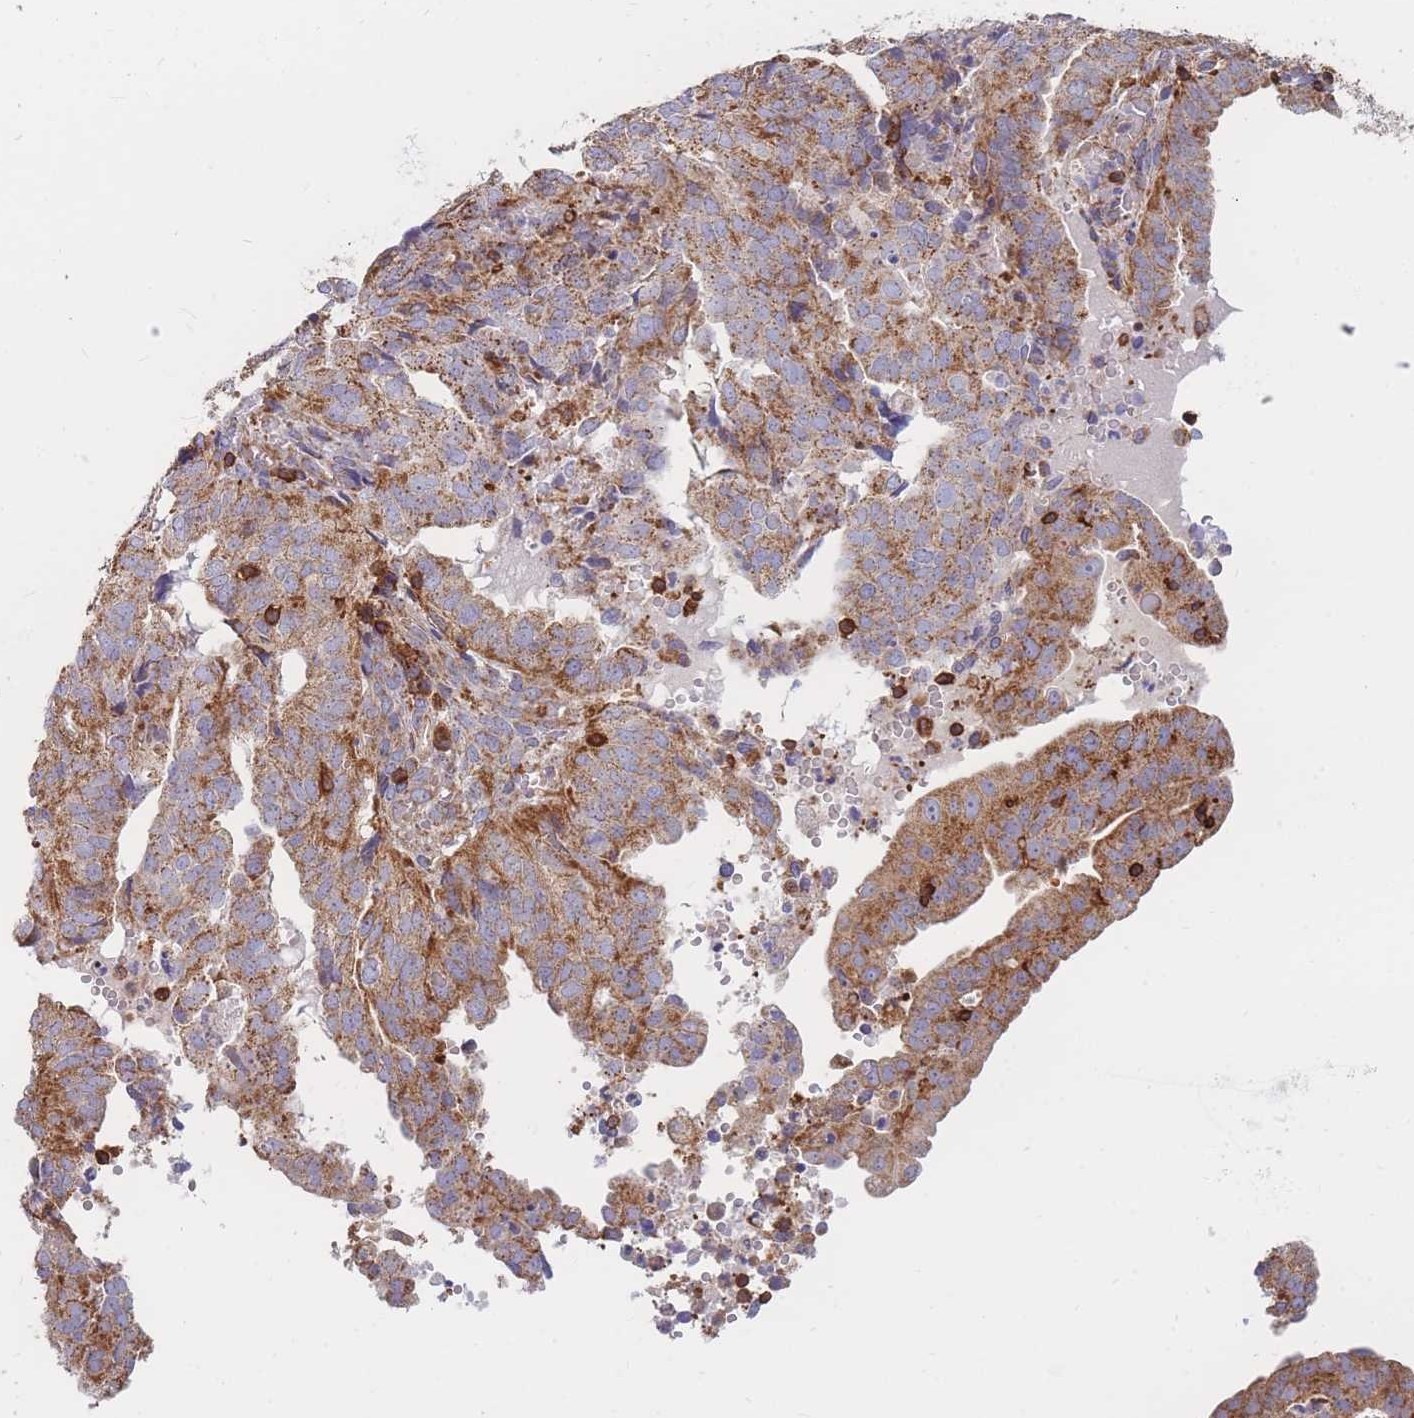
{"staining": {"intensity": "moderate", "quantity": ">75%", "location": "cytoplasmic/membranous"}, "tissue": "endometrial cancer", "cell_type": "Tumor cells", "image_type": "cancer", "snomed": [{"axis": "morphology", "description": "Adenocarcinoma, NOS"}, {"axis": "topography", "description": "Uterus"}], "caption": "About >75% of tumor cells in human endometrial cancer (adenocarcinoma) reveal moderate cytoplasmic/membranous protein positivity as visualized by brown immunohistochemical staining.", "gene": "MRPL54", "patient": {"sex": "female", "age": 77}}